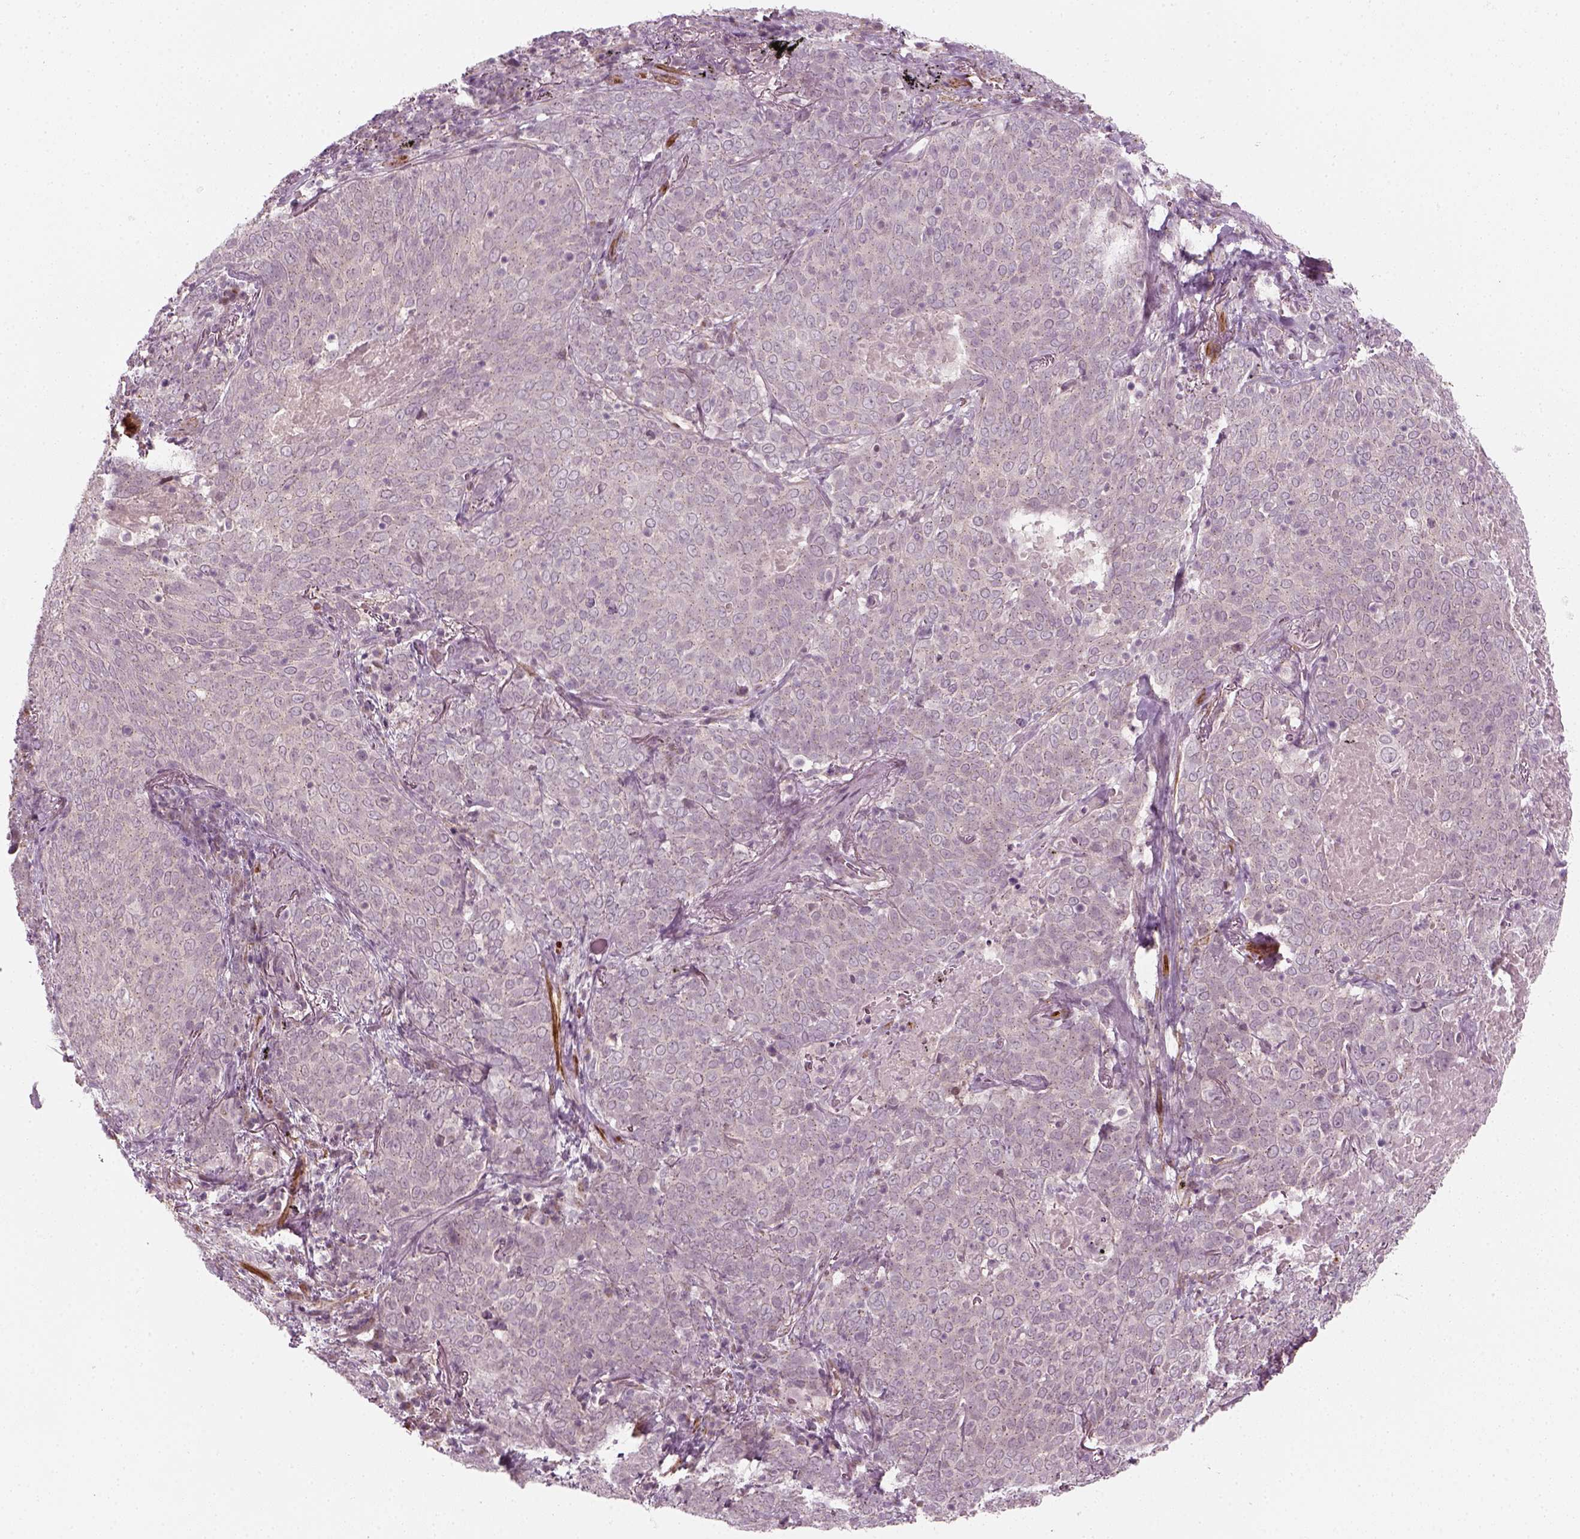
{"staining": {"intensity": "negative", "quantity": "none", "location": "none"}, "tissue": "lung cancer", "cell_type": "Tumor cells", "image_type": "cancer", "snomed": [{"axis": "morphology", "description": "Squamous cell carcinoma, NOS"}, {"axis": "topography", "description": "Lung"}], "caption": "High power microscopy histopathology image of an IHC image of lung cancer, revealing no significant expression in tumor cells.", "gene": "MLIP", "patient": {"sex": "male", "age": 82}}